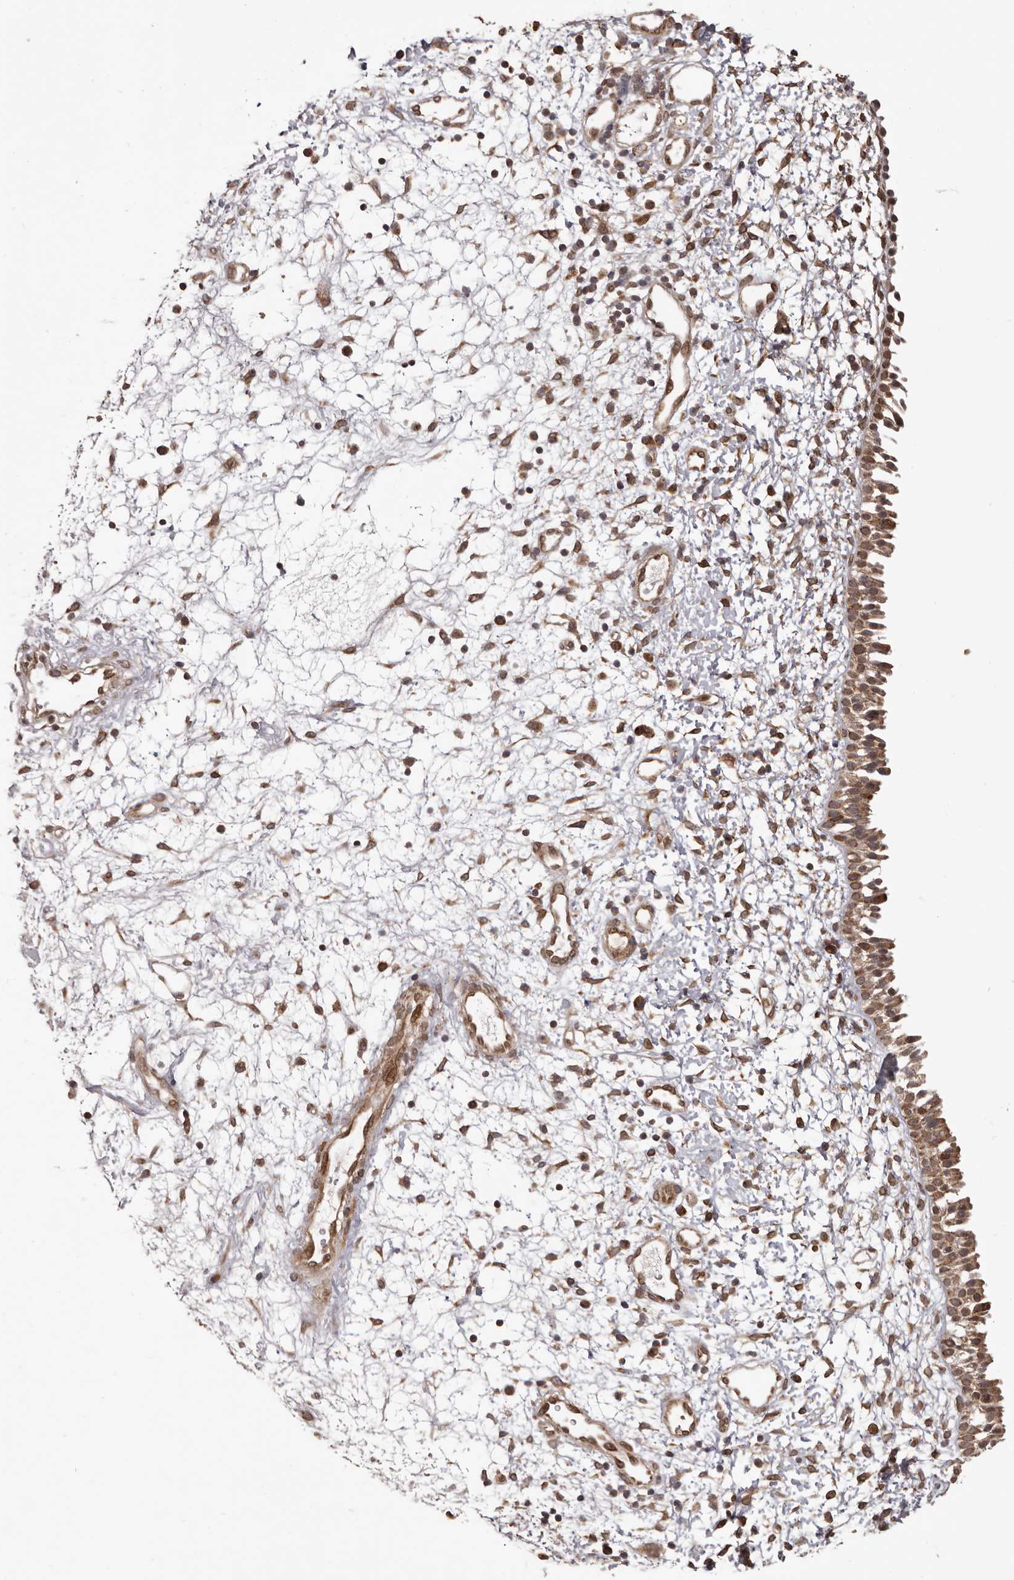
{"staining": {"intensity": "strong", "quantity": "25%-75%", "location": "cytoplasmic/membranous"}, "tissue": "nasopharynx", "cell_type": "Respiratory epithelial cells", "image_type": "normal", "snomed": [{"axis": "morphology", "description": "Normal tissue, NOS"}, {"axis": "topography", "description": "Nasopharynx"}], "caption": "Protein staining of benign nasopharynx shows strong cytoplasmic/membranous staining in approximately 25%-75% of respiratory epithelial cells. Using DAB (brown) and hematoxylin (blue) stains, captured at high magnification using brightfield microscopy.", "gene": "CHRM2", "patient": {"sex": "male", "age": 22}}